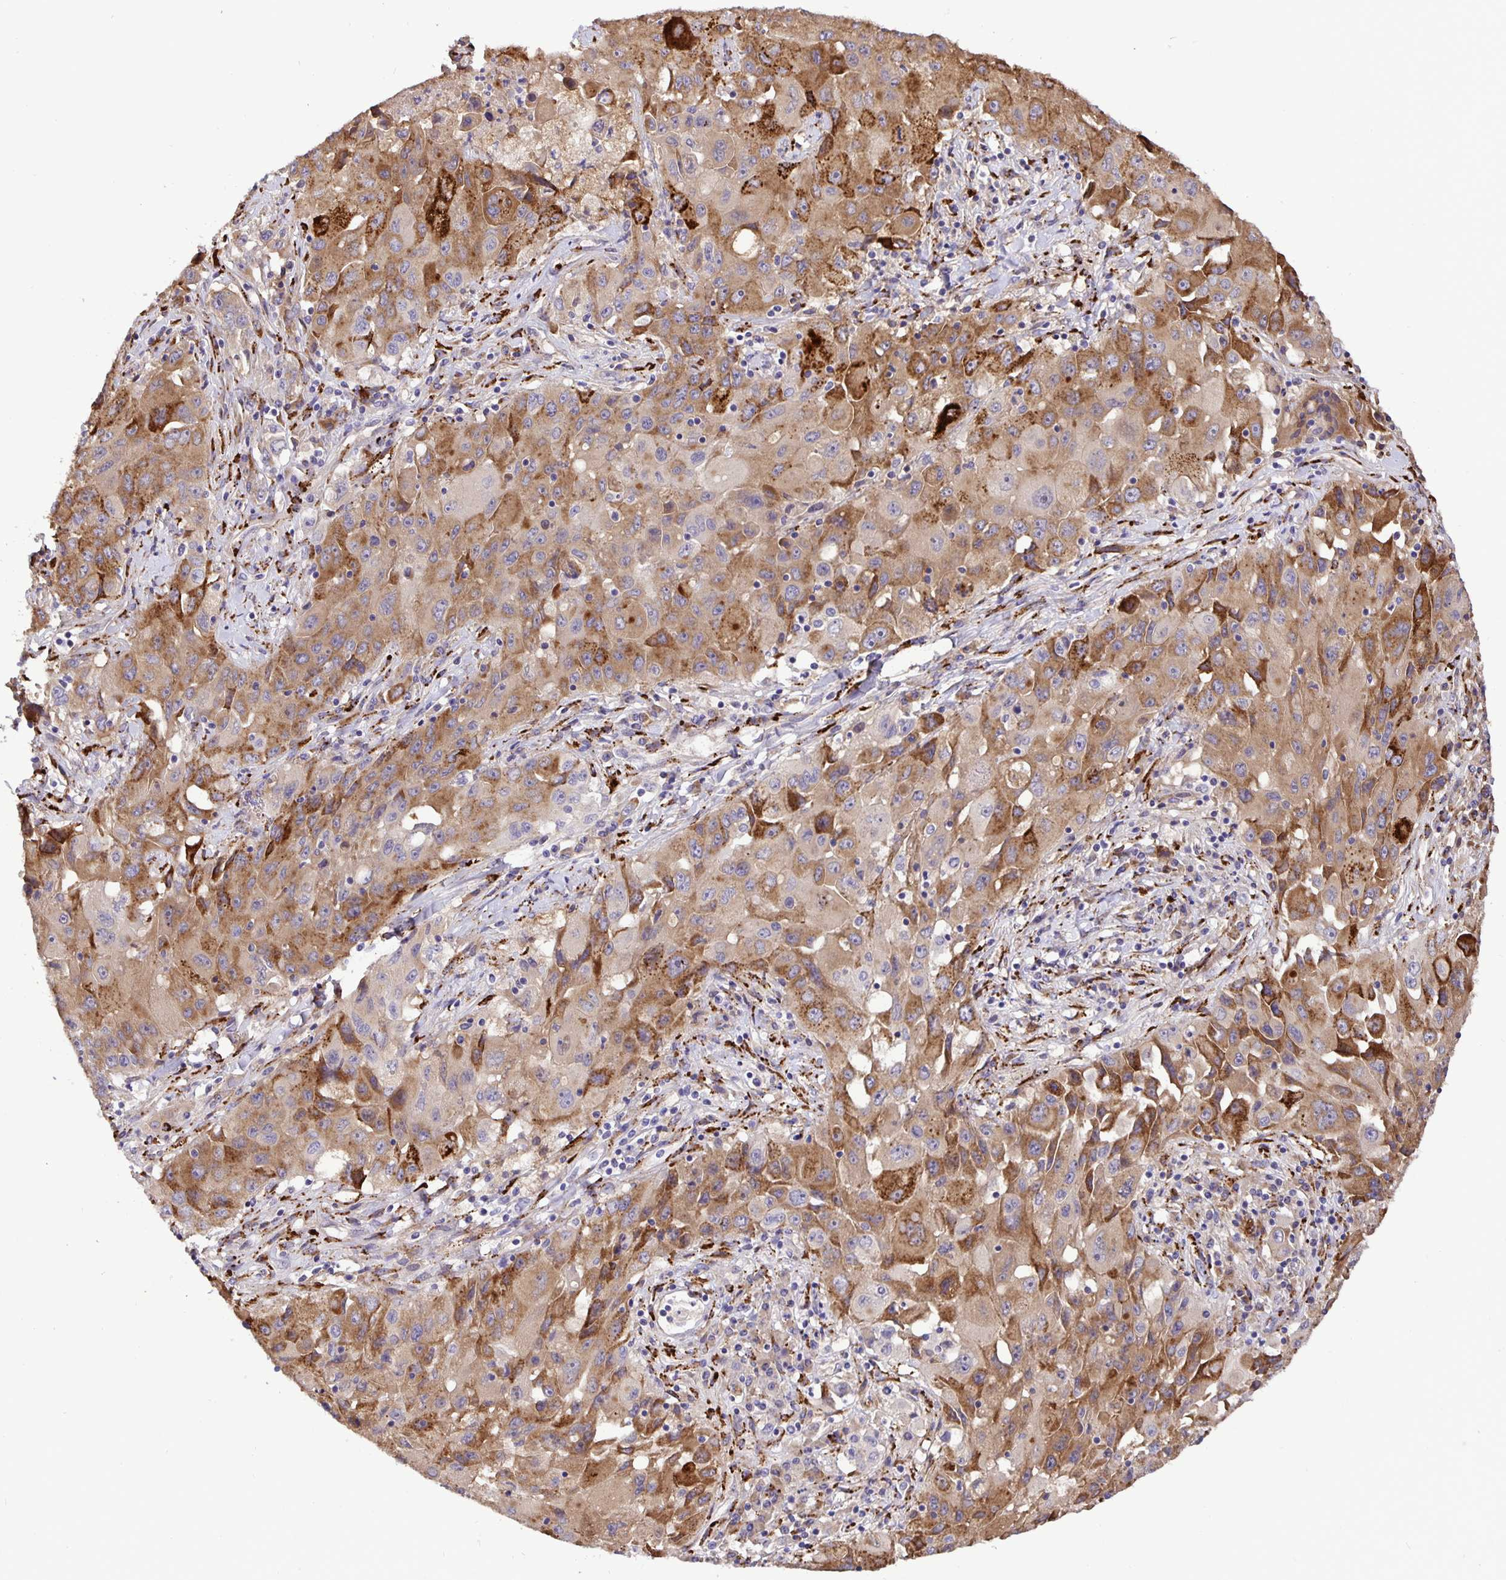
{"staining": {"intensity": "moderate", "quantity": ">75%", "location": "cytoplasmic/membranous"}, "tissue": "lung cancer", "cell_type": "Tumor cells", "image_type": "cancer", "snomed": [{"axis": "morphology", "description": "Squamous cell carcinoma, NOS"}, {"axis": "topography", "description": "Lung"}], "caption": "The immunohistochemical stain highlights moderate cytoplasmic/membranous positivity in tumor cells of lung squamous cell carcinoma tissue. Immunohistochemistry (ihc) stains the protein in brown and the nuclei are stained blue.", "gene": "EML6", "patient": {"sex": "male", "age": 63}}